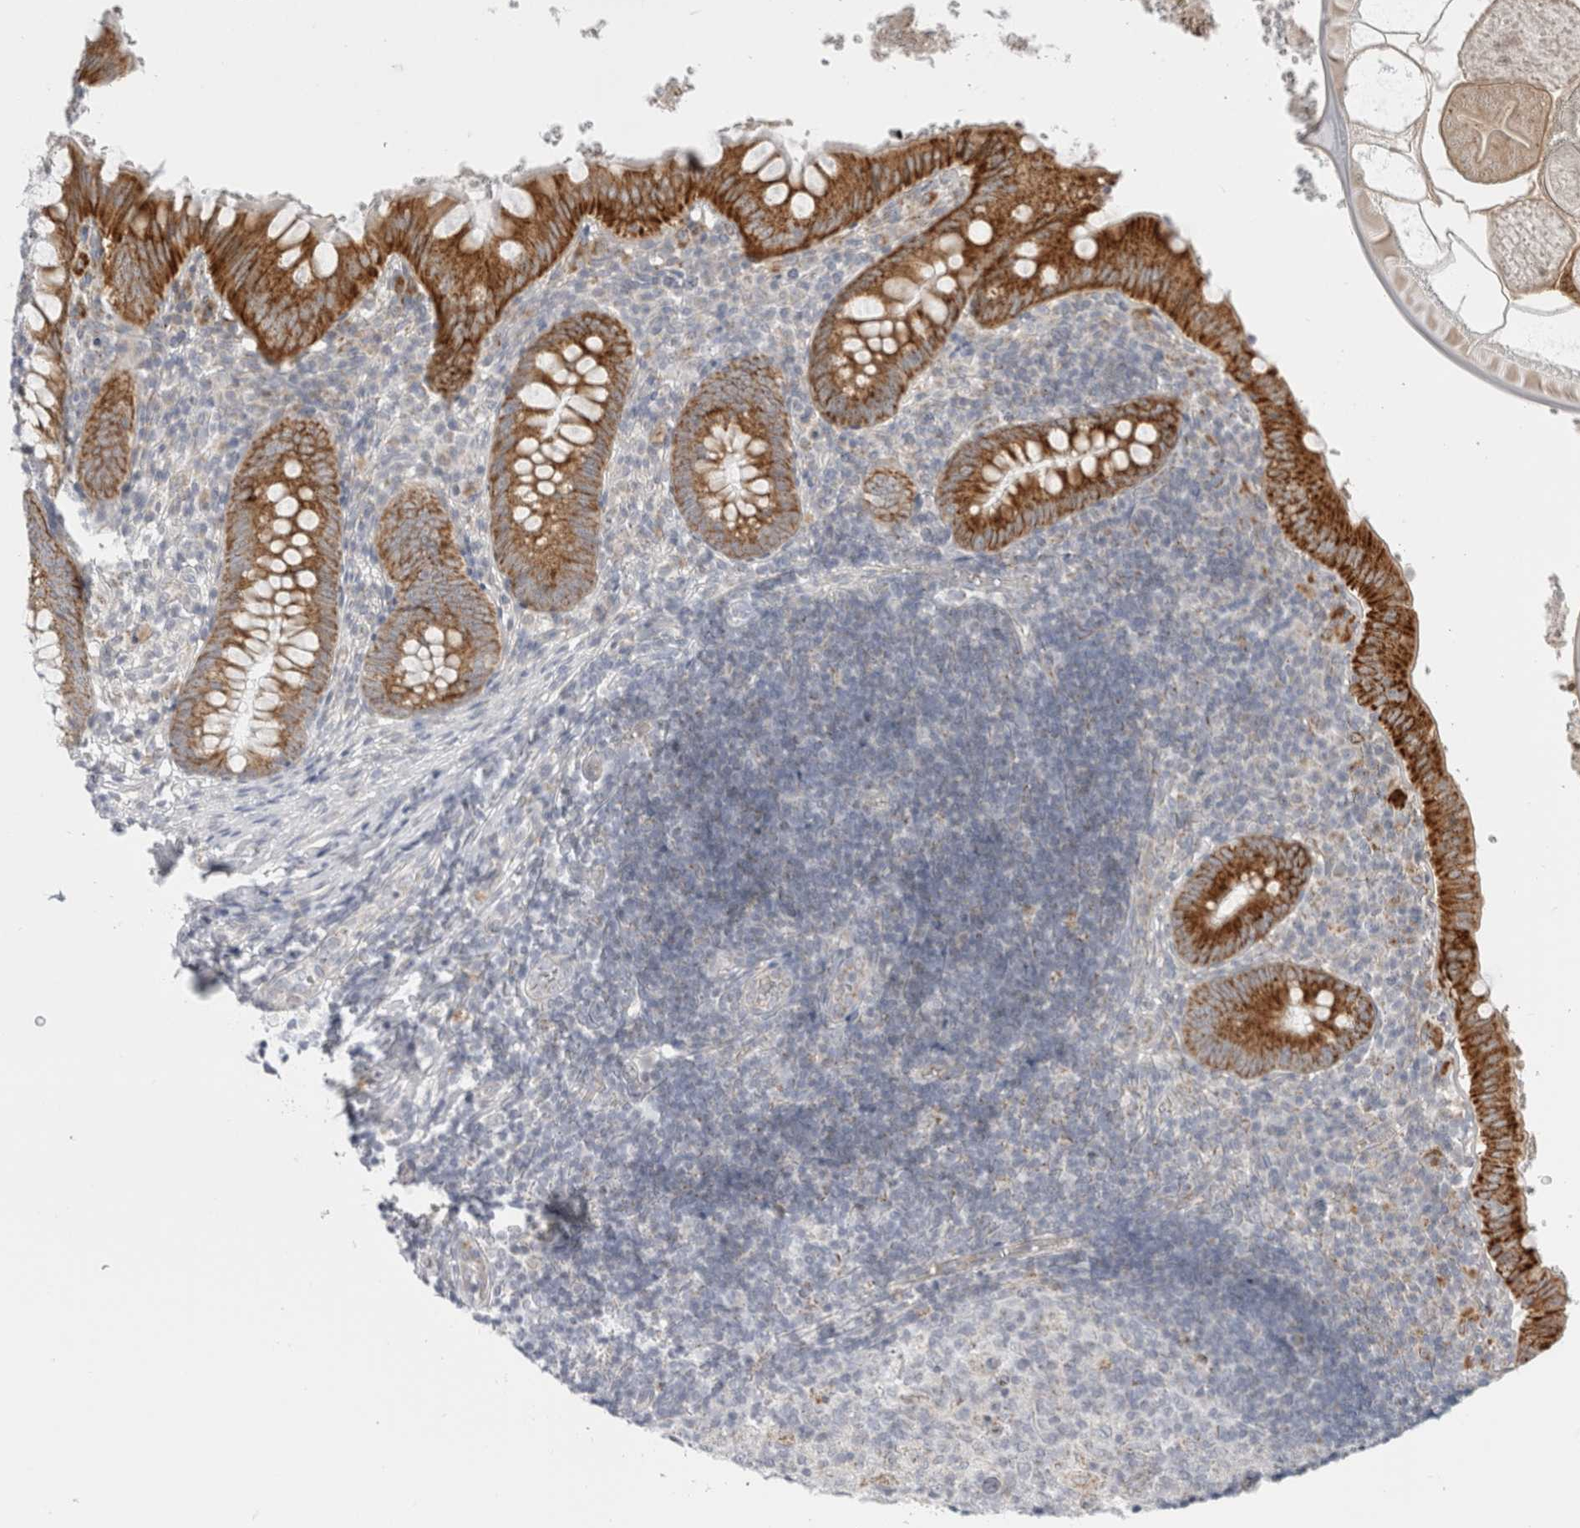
{"staining": {"intensity": "strong", "quantity": ">75%", "location": "cytoplasmic/membranous"}, "tissue": "appendix", "cell_type": "Glandular cells", "image_type": "normal", "snomed": [{"axis": "morphology", "description": "Normal tissue, NOS"}, {"axis": "topography", "description": "Appendix"}], "caption": "IHC image of normal appendix stained for a protein (brown), which exhibits high levels of strong cytoplasmic/membranous staining in about >75% of glandular cells.", "gene": "FAHD1", "patient": {"sex": "male", "age": 8}}